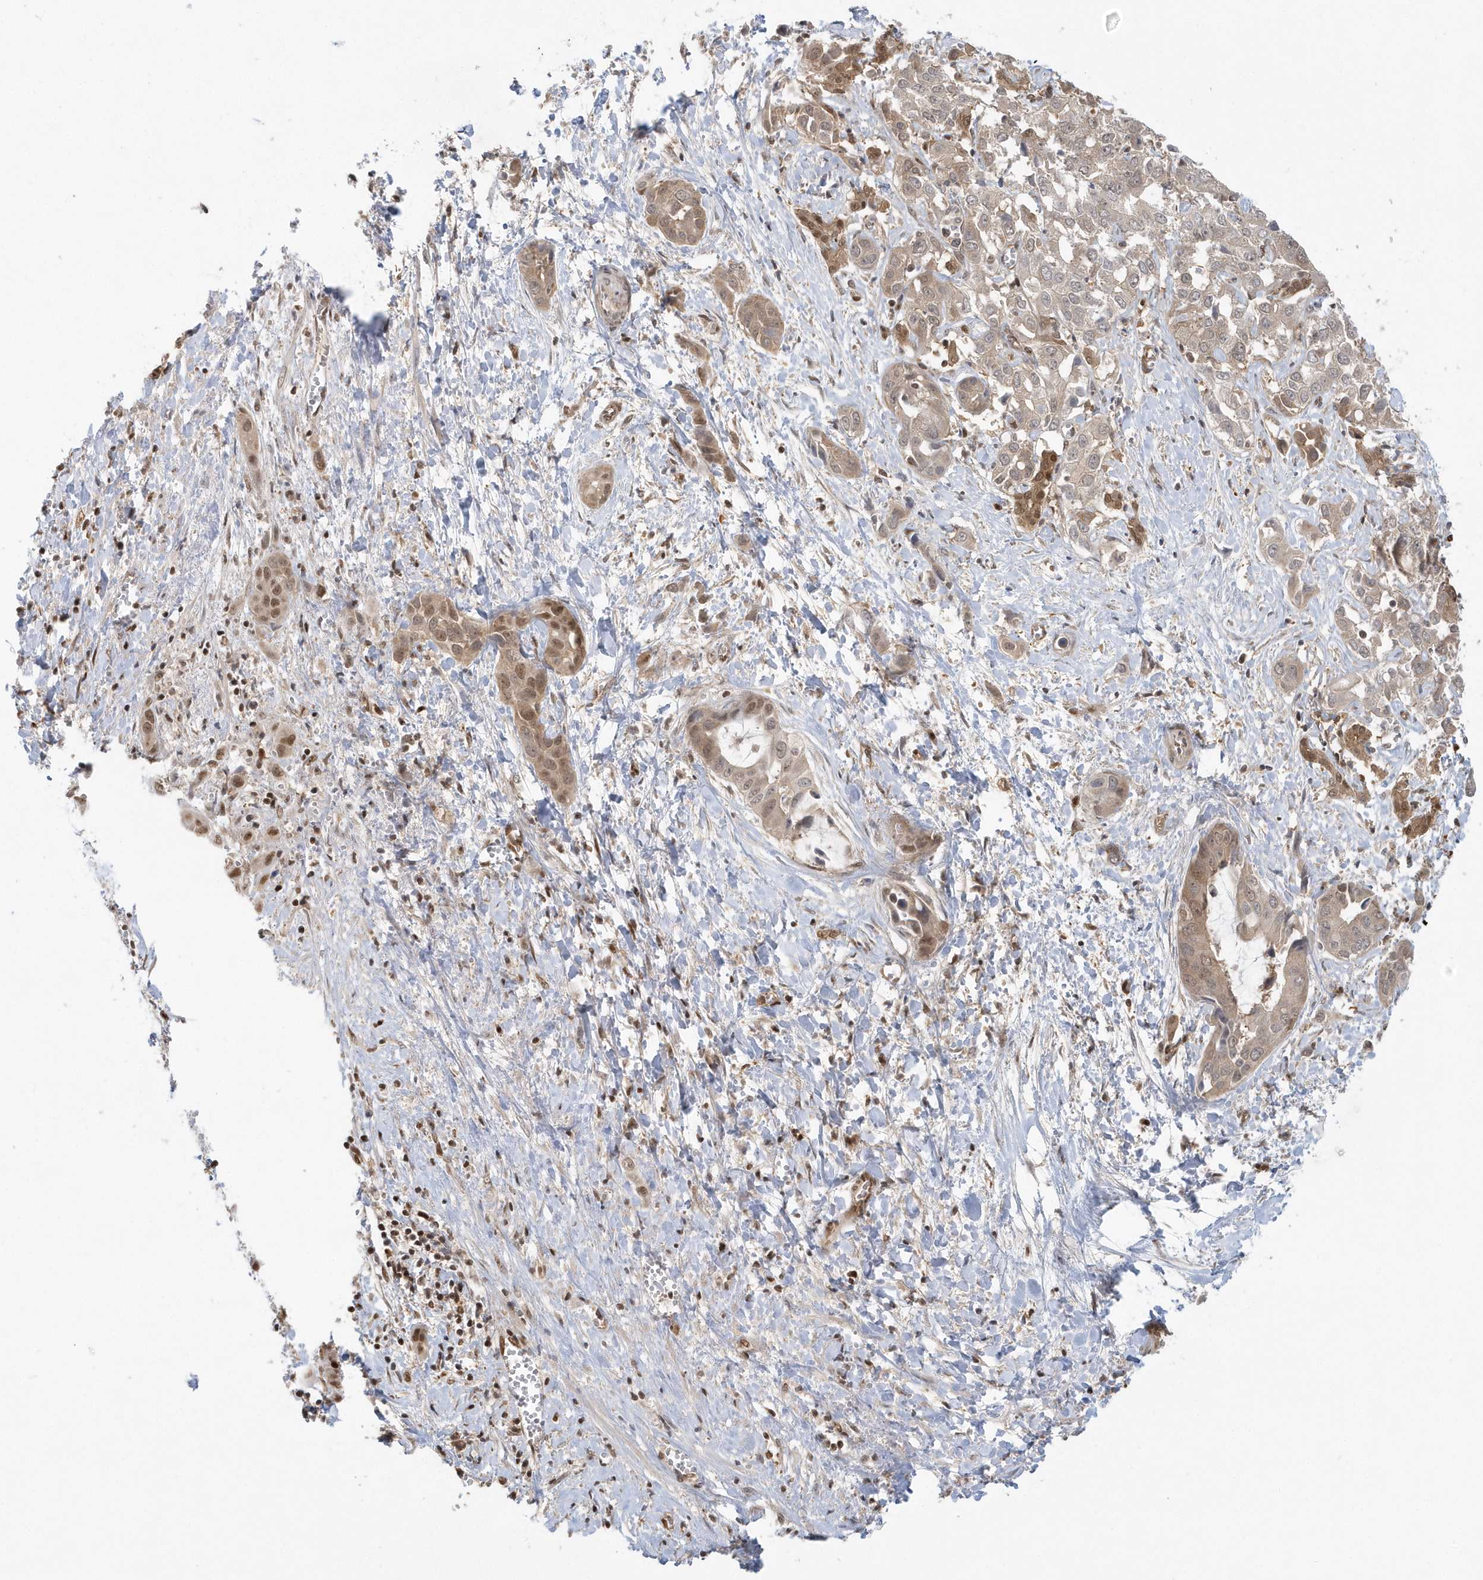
{"staining": {"intensity": "moderate", "quantity": "25%-75%", "location": "nuclear"}, "tissue": "liver cancer", "cell_type": "Tumor cells", "image_type": "cancer", "snomed": [{"axis": "morphology", "description": "Cholangiocarcinoma"}, {"axis": "topography", "description": "Liver"}], "caption": "This is an image of IHC staining of cholangiocarcinoma (liver), which shows moderate expression in the nuclear of tumor cells.", "gene": "SEPHS1", "patient": {"sex": "female", "age": 52}}